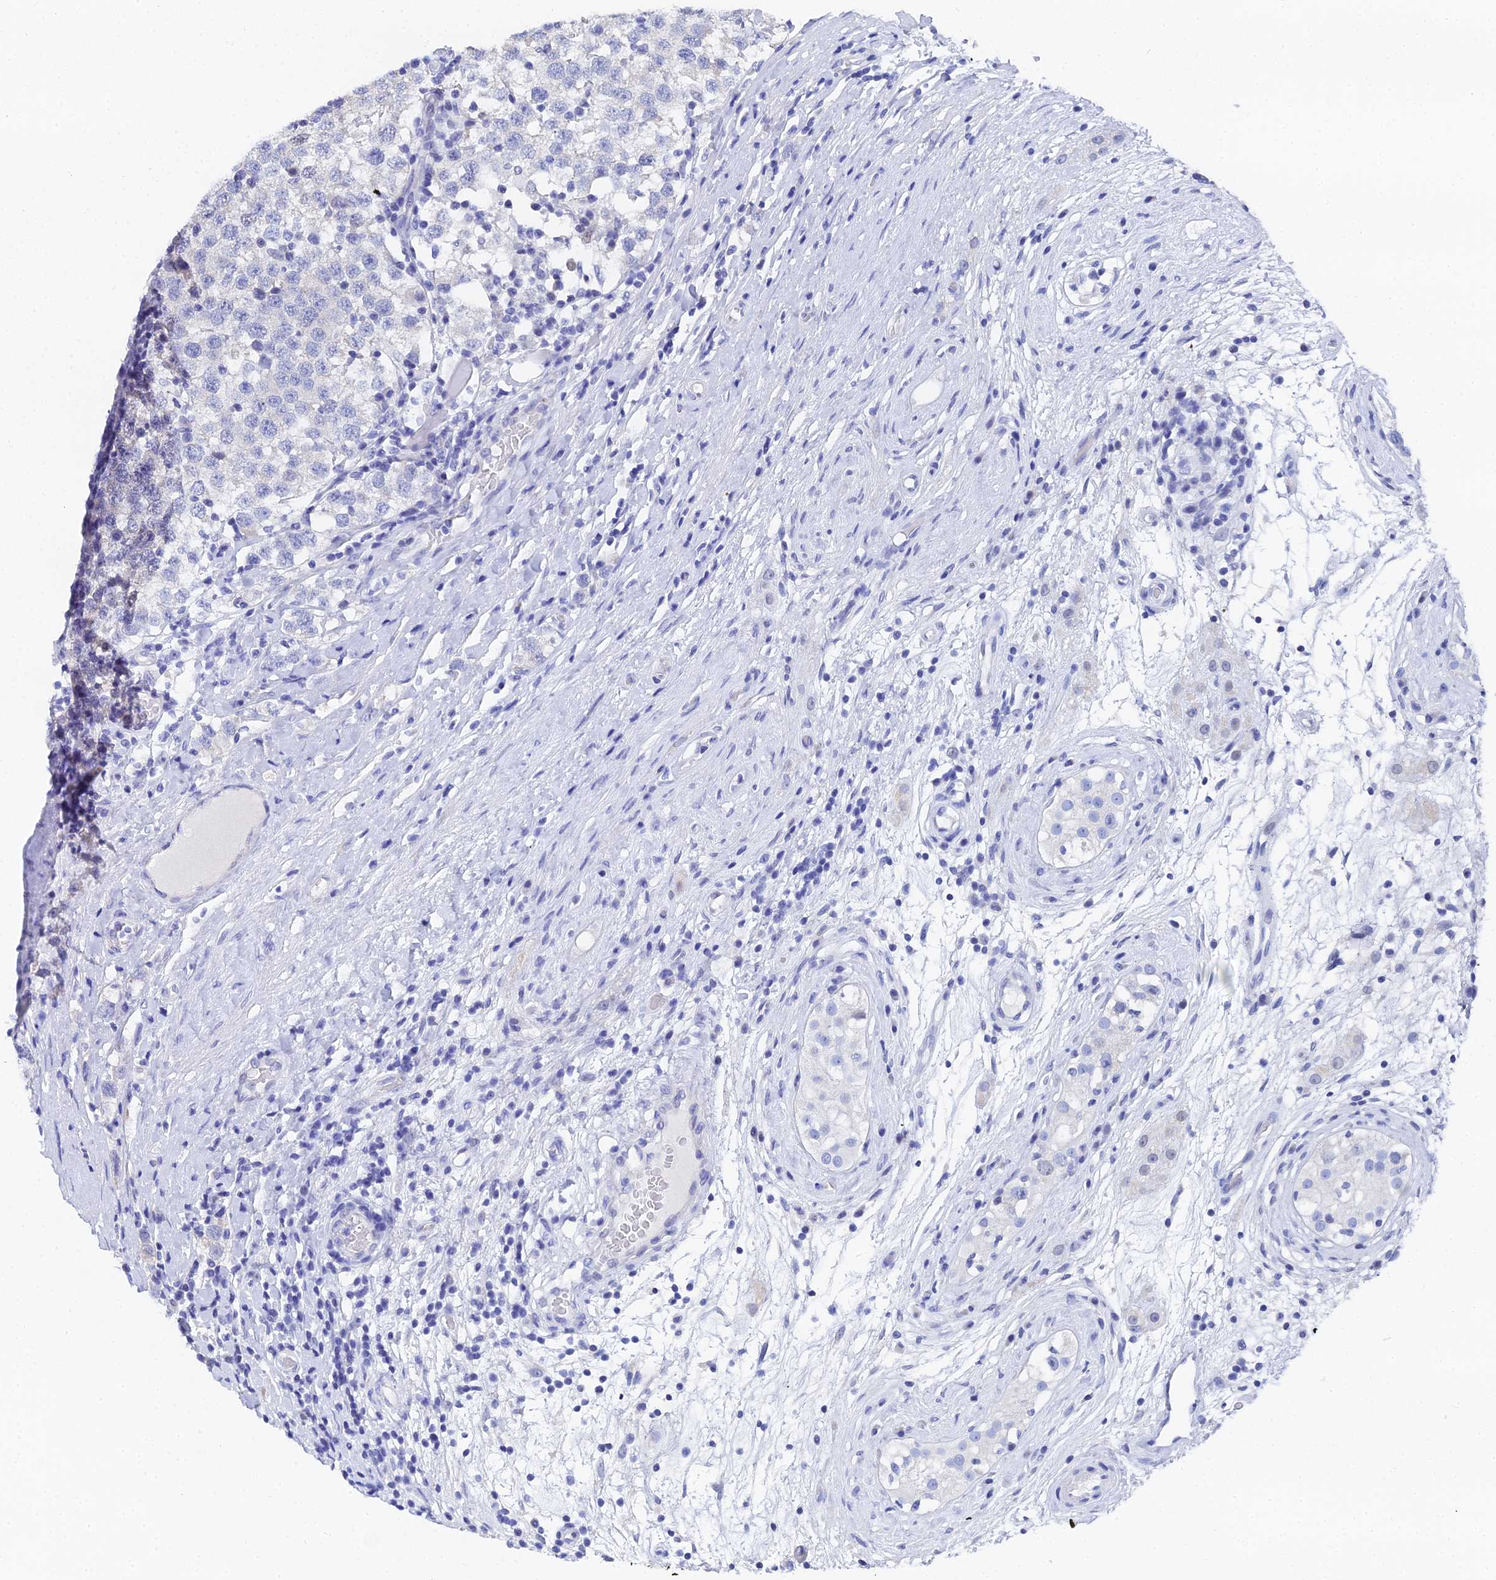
{"staining": {"intensity": "negative", "quantity": "none", "location": "none"}, "tissue": "testis cancer", "cell_type": "Tumor cells", "image_type": "cancer", "snomed": [{"axis": "morphology", "description": "Seminoma, NOS"}, {"axis": "topography", "description": "Testis"}], "caption": "DAB immunohistochemical staining of testis seminoma demonstrates no significant staining in tumor cells.", "gene": "OCM", "patient": {"sex": "male", "age": 34}}